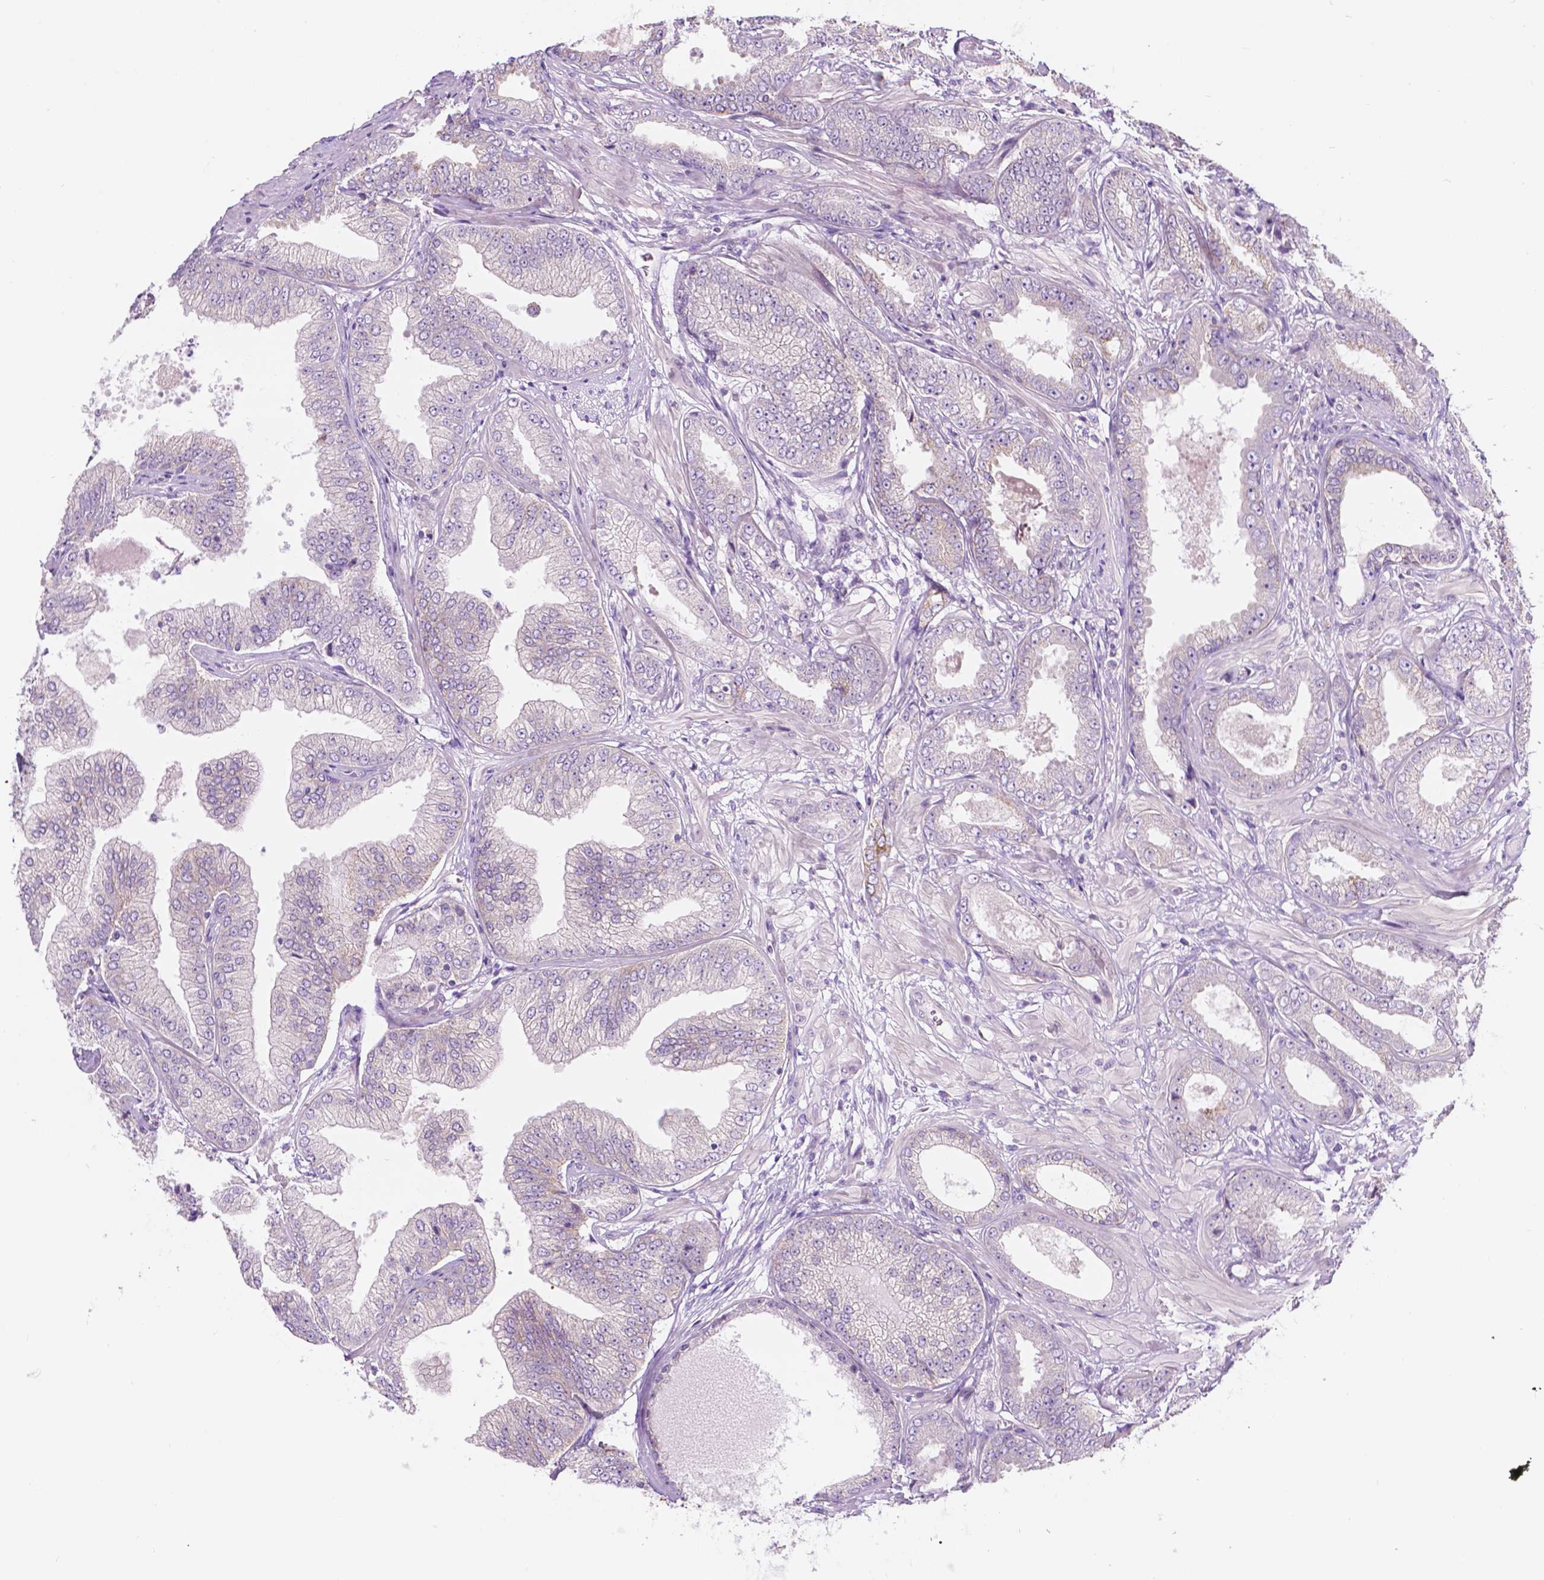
{"staining": {"intensity": "negative", "quantity": "none", "location": "none"}, "tissue": "prostate cancer", "cell_type": "Tumor cells", "image_type": "cancer", "snomed": [{"axis": "morphology", "description": "Adenocarcinoma, Low grade"}, {"axis": "topography", "description": "Prostate"}], "caption": "This micrograph is of adenocarcinoma (low-grade) (prostate) stained with immunohistochemistry (IHC) to label a protein in brown with the nuclei are counter-stained blue. There is no positivity in tumor cells. (DAB immunohistochemistry (IHC) visualized using brightfield microscopy, high magnification).", "gene": "NOS1AP", "patient": {"sex": "male", "age": 55}}